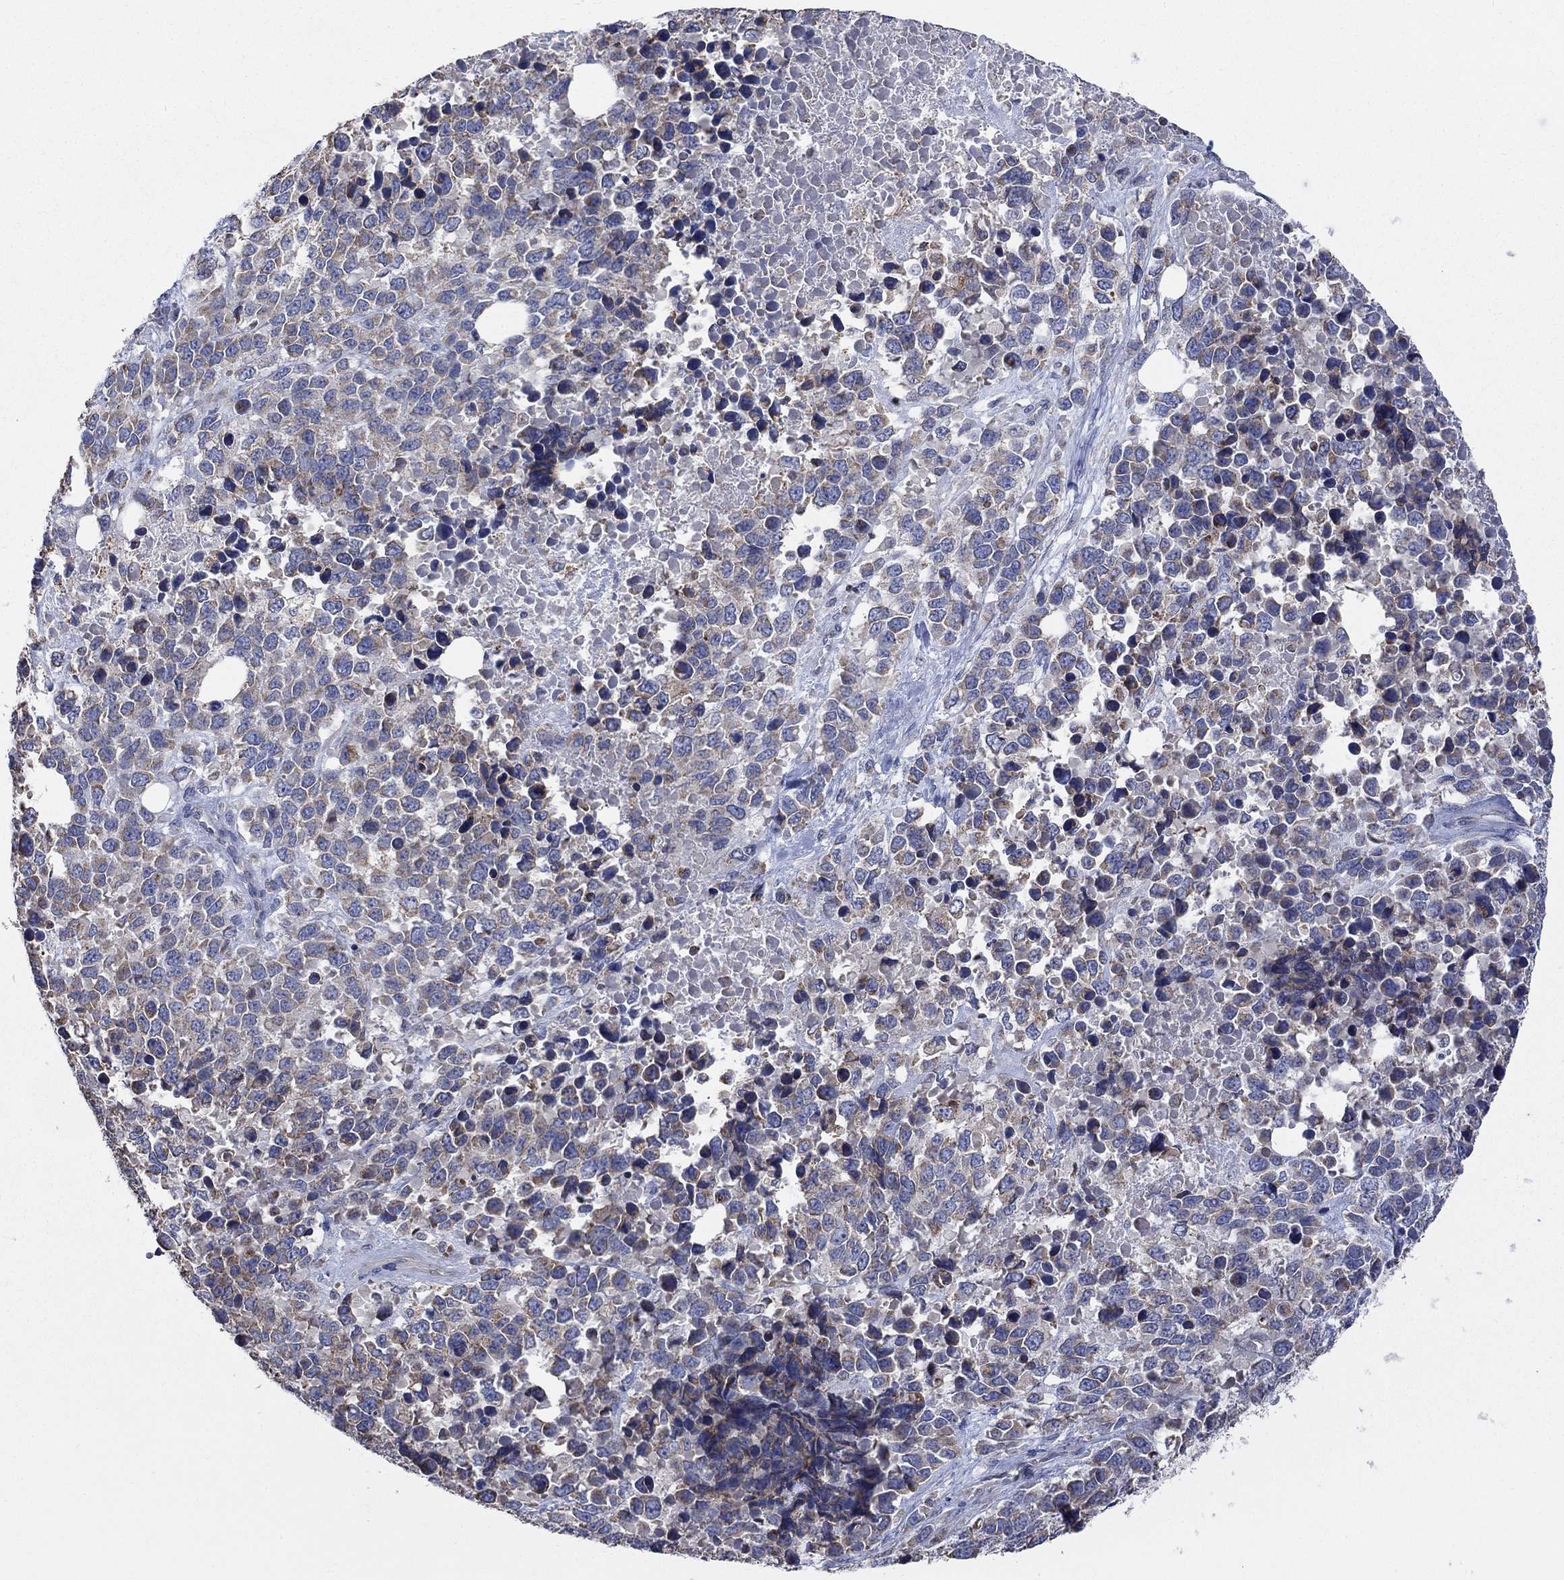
{"staining": {"intensity": "negative", "quantity": "none", "location": "none"}, "tissue": "melanoma", "cell_type": "Tumor cells", "image_type": "cancer", "snomed": [{"axis": "morphology", "description": "Malignant melanoma, Metastatic site"}, {"axis": "topography", "description": "Skin"}], "caption": "The histopathology image exhibits no significant positivity in tumor cells of malignant melanoma (metastatic site).", "gene": "UGT8", "patient": {"sex": "male", "age": 84}}